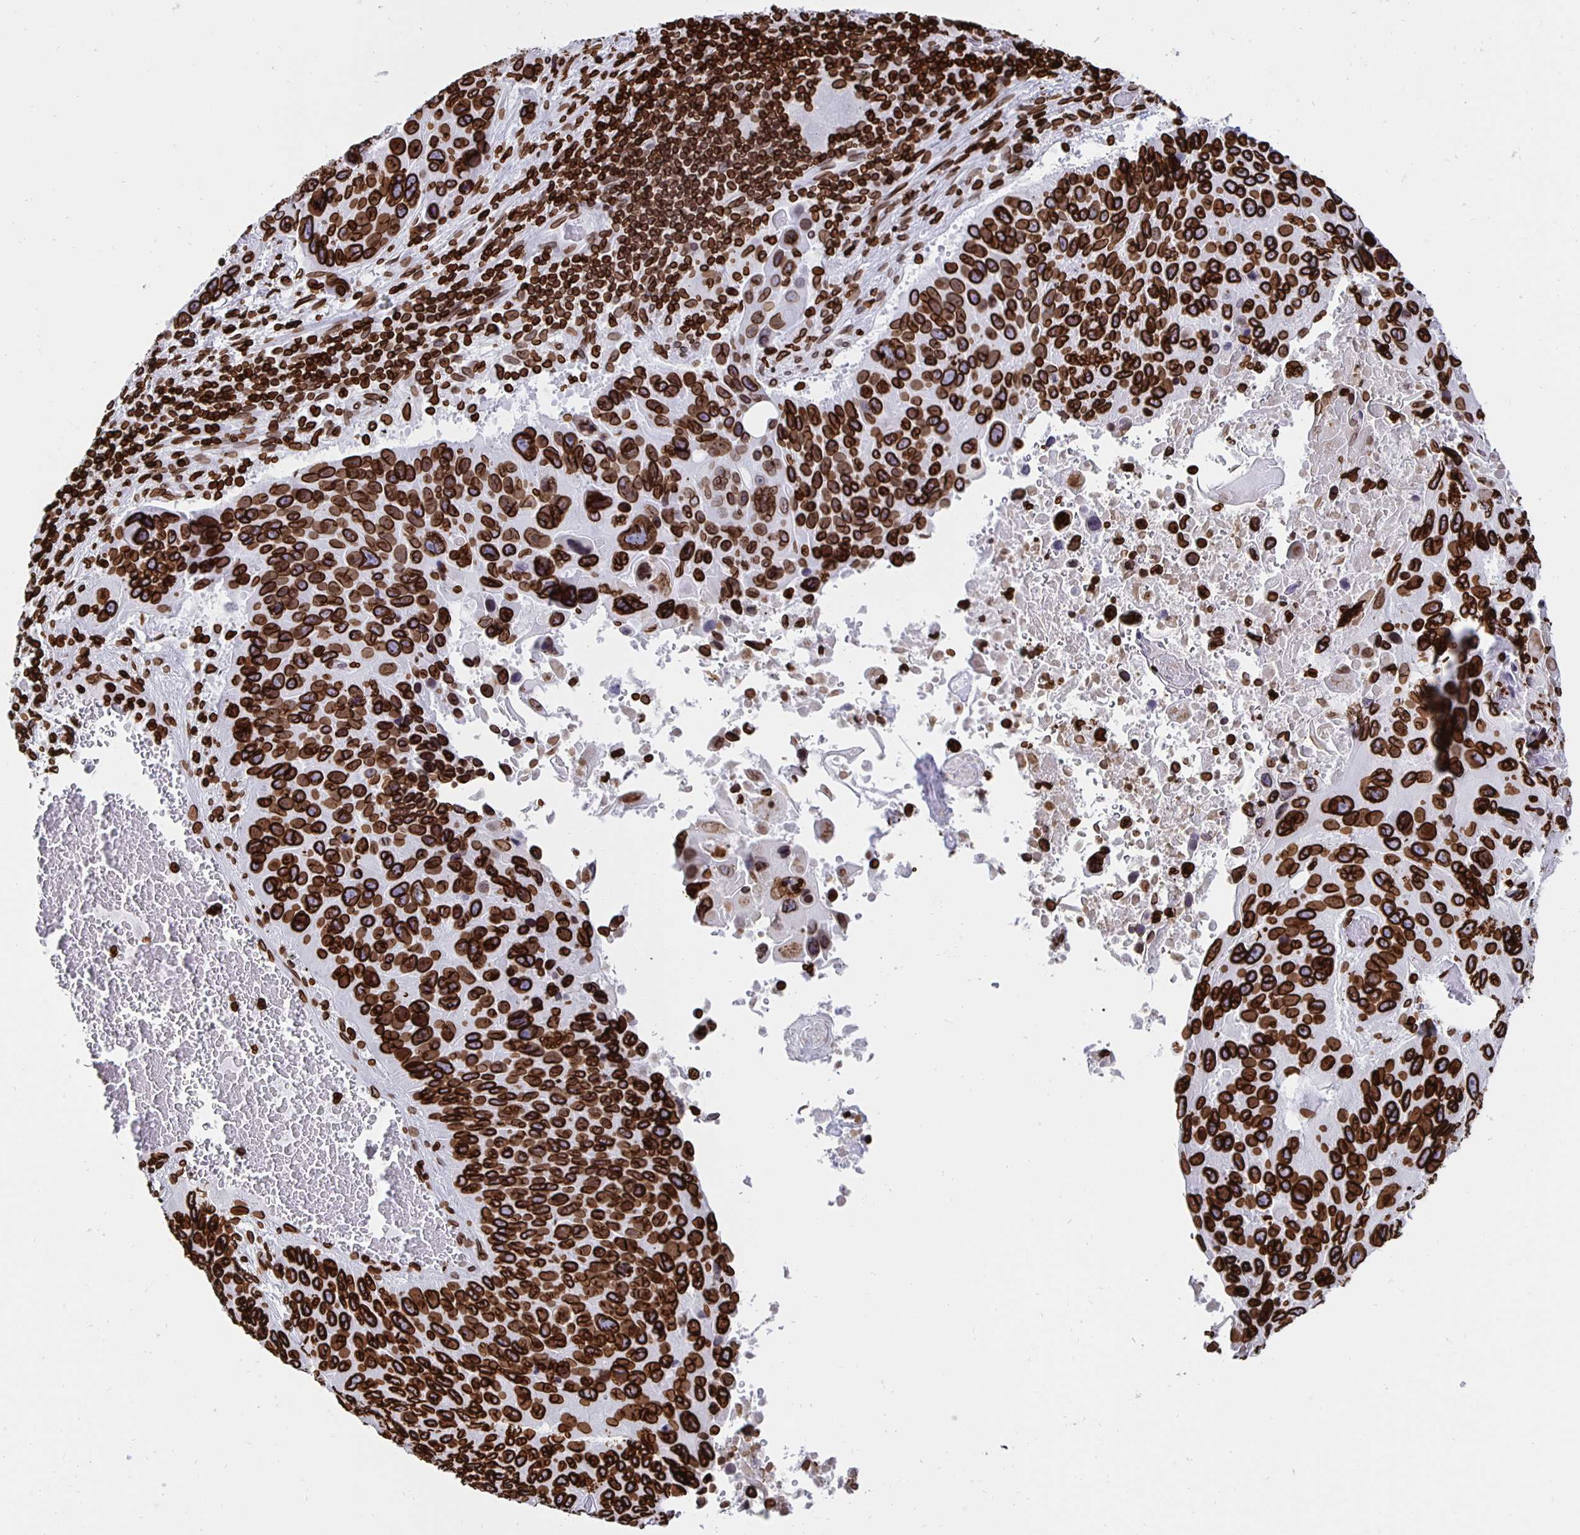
{"staining": {"intensity": "strong", "quantity": ">75%", "location": "cytoplasmic/membranous,nuclear"}, "tissue": "lung cancer", "cell_type": "Tumor cells", "image_type": "cancer", "snomed": [{"axis": "morphology", "description": "Squamous cell carcinoma, NOS"}, {"axis": "topography", "description": "Lung"}], "caption": "DAB immunohistochemical staining of human lung cancer (squamous cell carcinoma) exhibits strong cytoplasmic/membranous and nuclear protein staining in approximately >75% of tumor cells.", "gene": "LMNB1", "patient": {"sex": "male", "age": 68}}